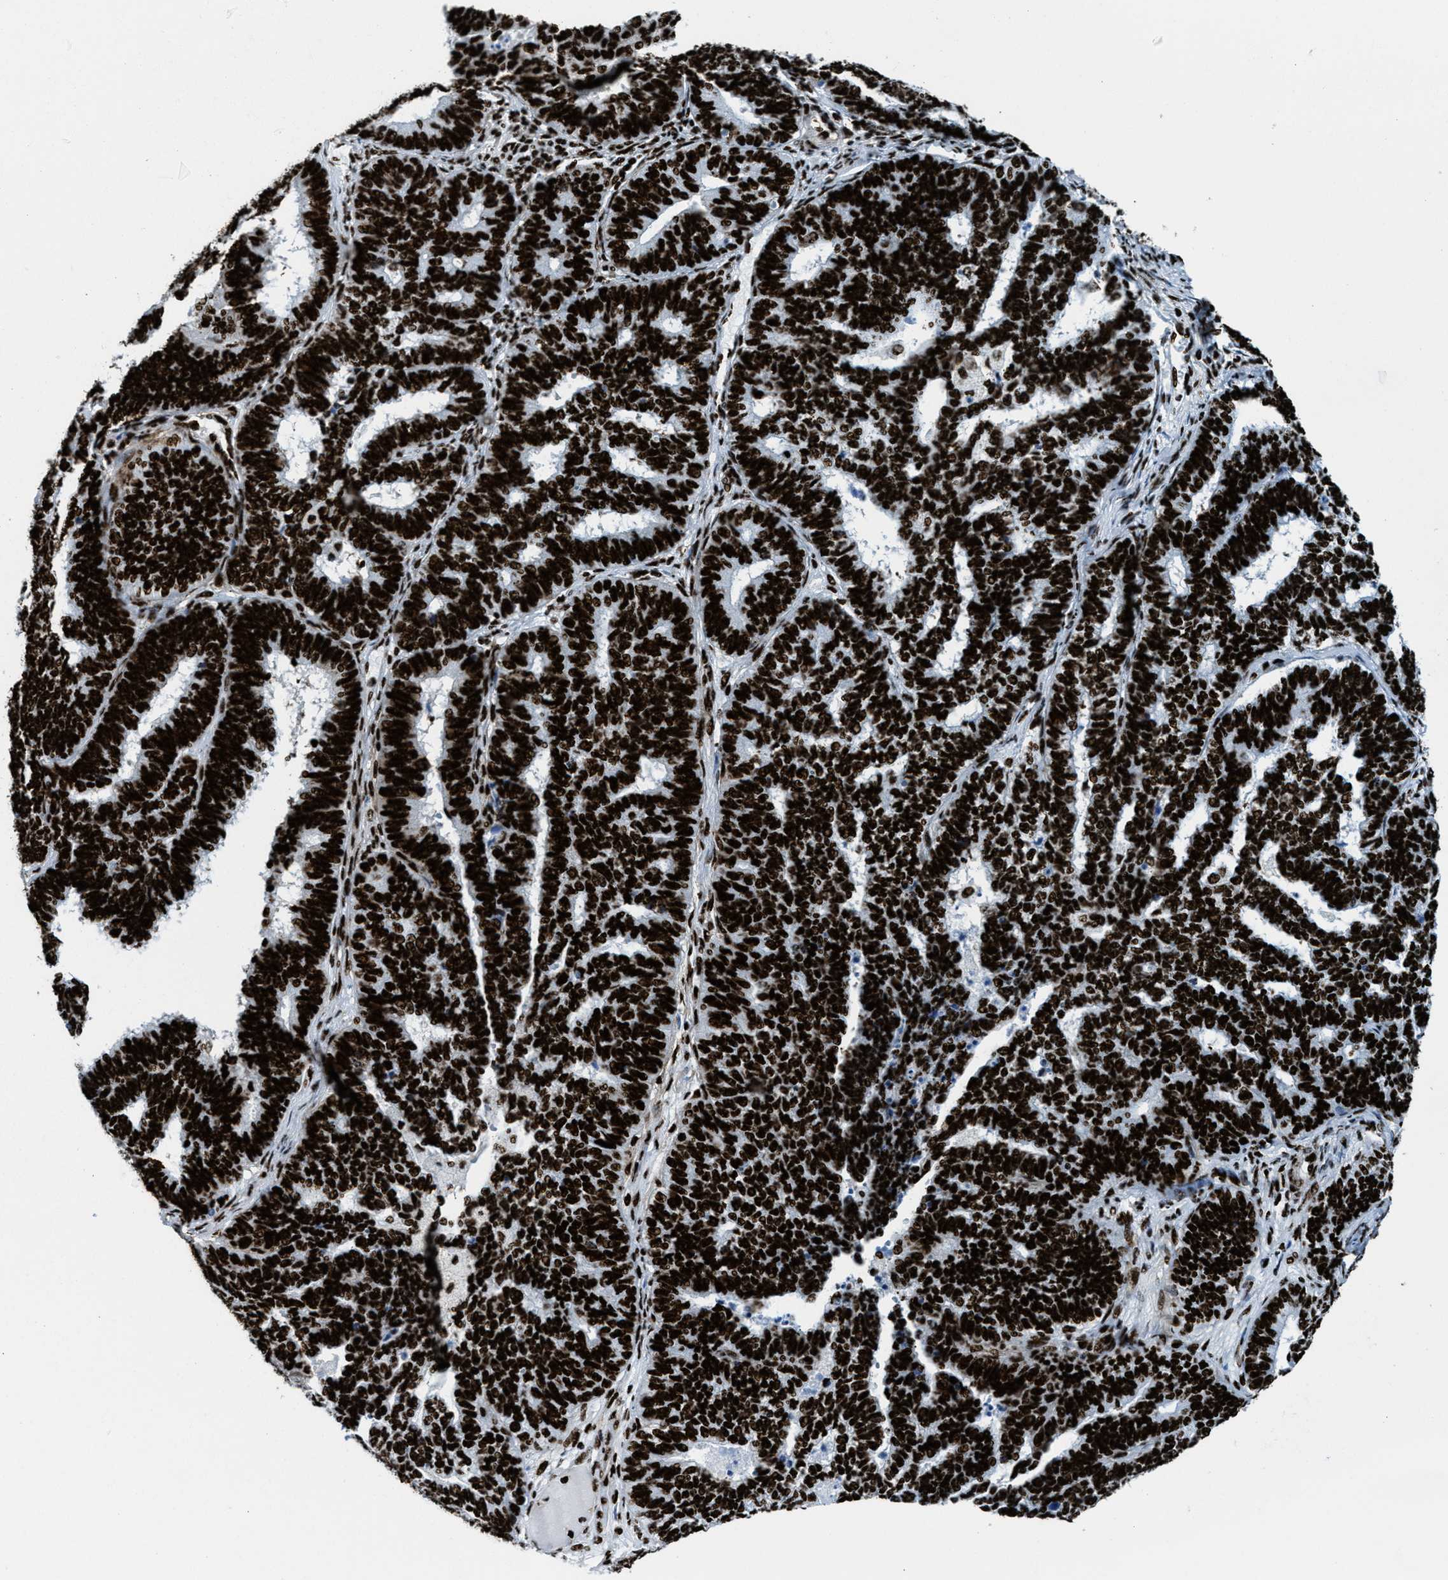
{"staining": {"intensity": "strong", "quantity": ">75%", "location": "nuclear"}, "tissue": "endometrial cancer", "cell_type": "Tumor cells", "image_type": "cancer", "snomed": [{"axis": "morphology", "description": "Adenocarcinoma, NOS"}, {"axis": "topography", "description": "Endometrium"}], "caption": "Adenocarcinoma (endometrial) stained for a protein displays strong nuclear positivity in tumor cells.", "gene": "NONO", "patient": {"sex": "female", "age": 70}}